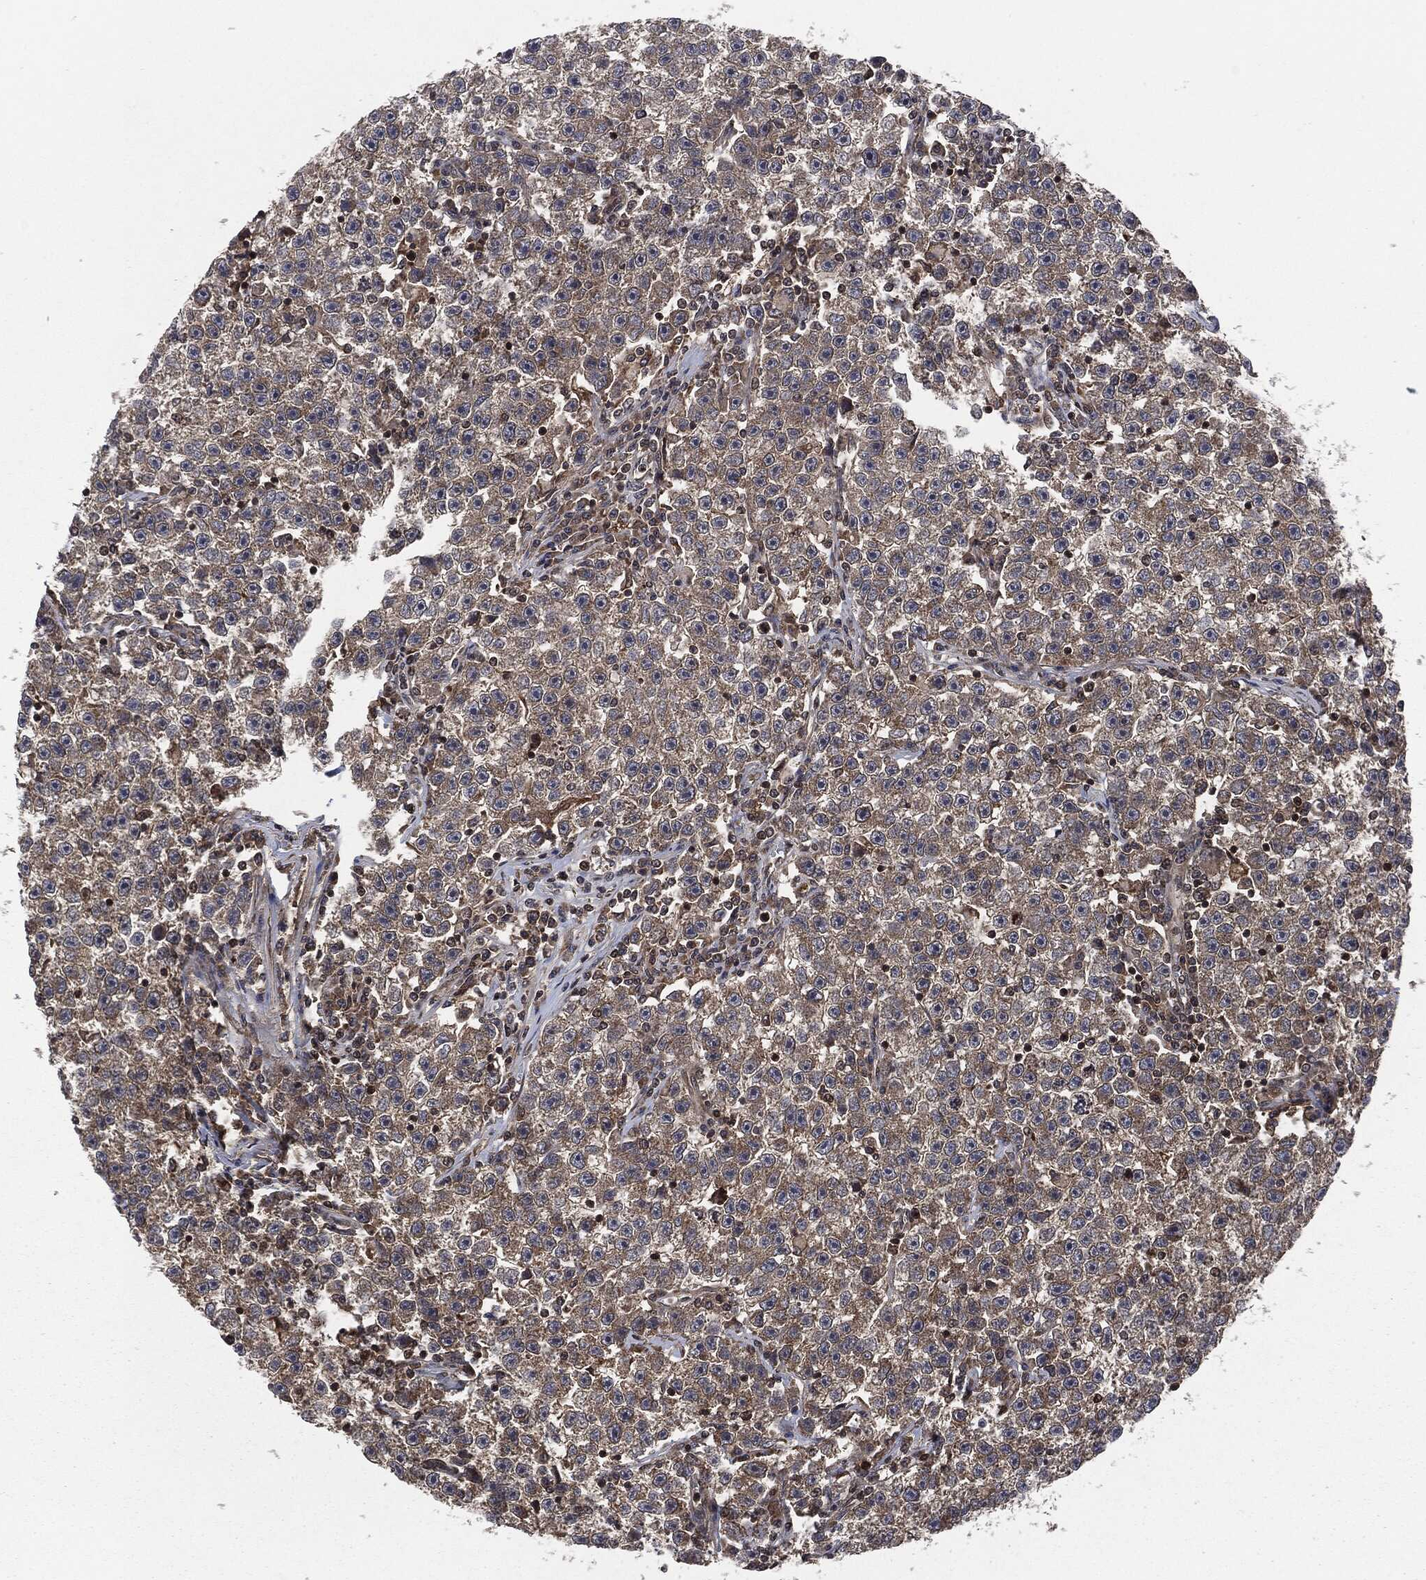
{"staining": {"intensity": "moderate", "quantity": "<25%", "location": "cytoplasmic/membranous"}, "tissue": "testis cancer", "cell_type": "Tumor cells", "image_type": "cancer", "snomed": [{"axis": "morphology", "description": "Seminoma, NOS"}, {"axis": "topography", "description": "Testis"}], "caption": "Protein analysis of testis cancer (seminoma) tissue reveals moderate cytoplasmic/membranous staining in approximately <25% of tumor cells.", "gene": "HRAS", "patient": {"sex": "male", "age": 22}}